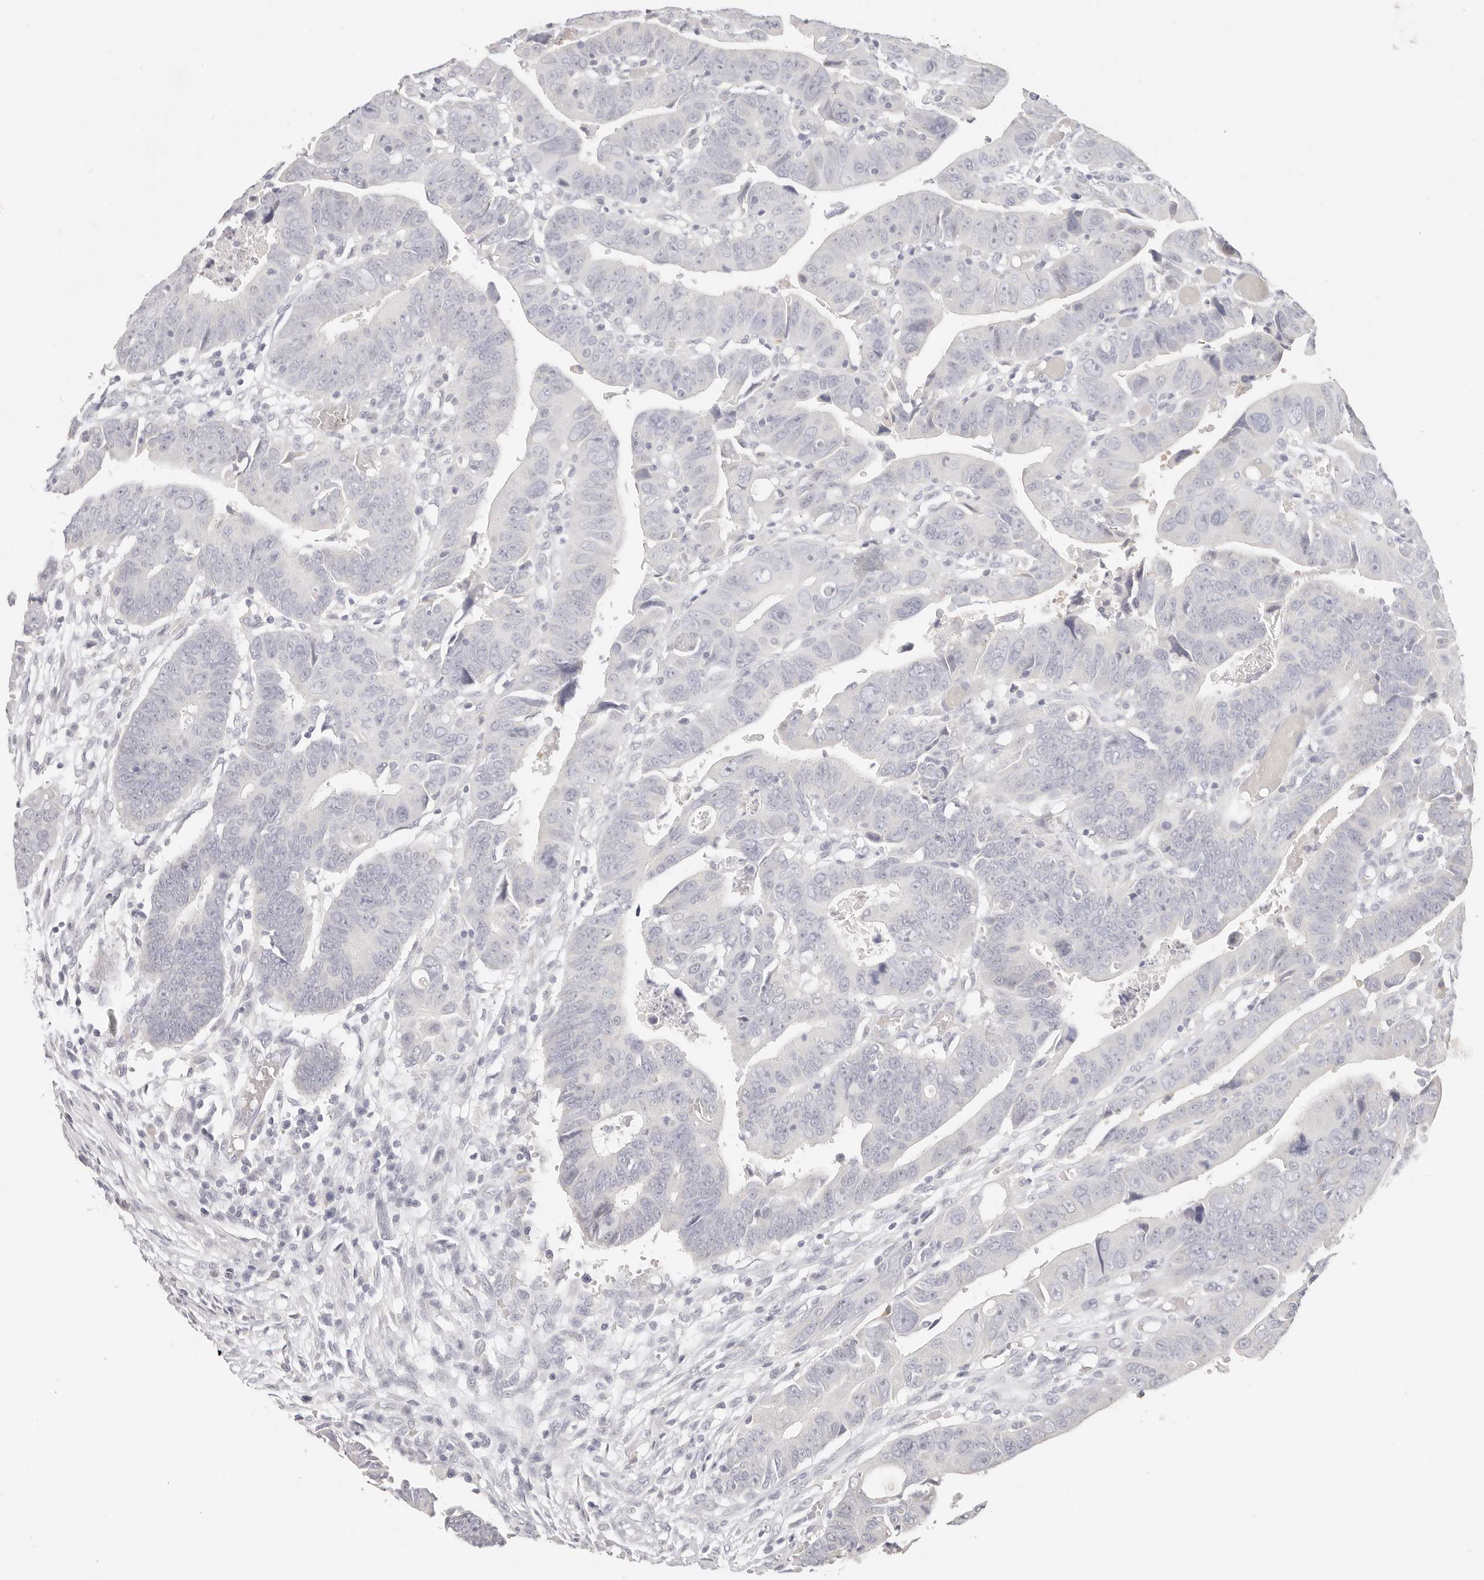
{"staining": {"intensity": "negative", "quantity": "none", "location": "none"}, "tissue": "colorectal cancer", "cell_type": "Tumor cells", "image_type": "cancer", "snomed": [{"axis": "morphology", "description": "Adenocarcinoma, NOS"}, {"axis": "topography", "description": "Rectum"}], "caption": "This is a image of immunohistochemistry staining of colorectal cancer, which shows no staining in tumor cells.", "gene": "ASCL1", "patient": {"sex": "female", "age": 65}}